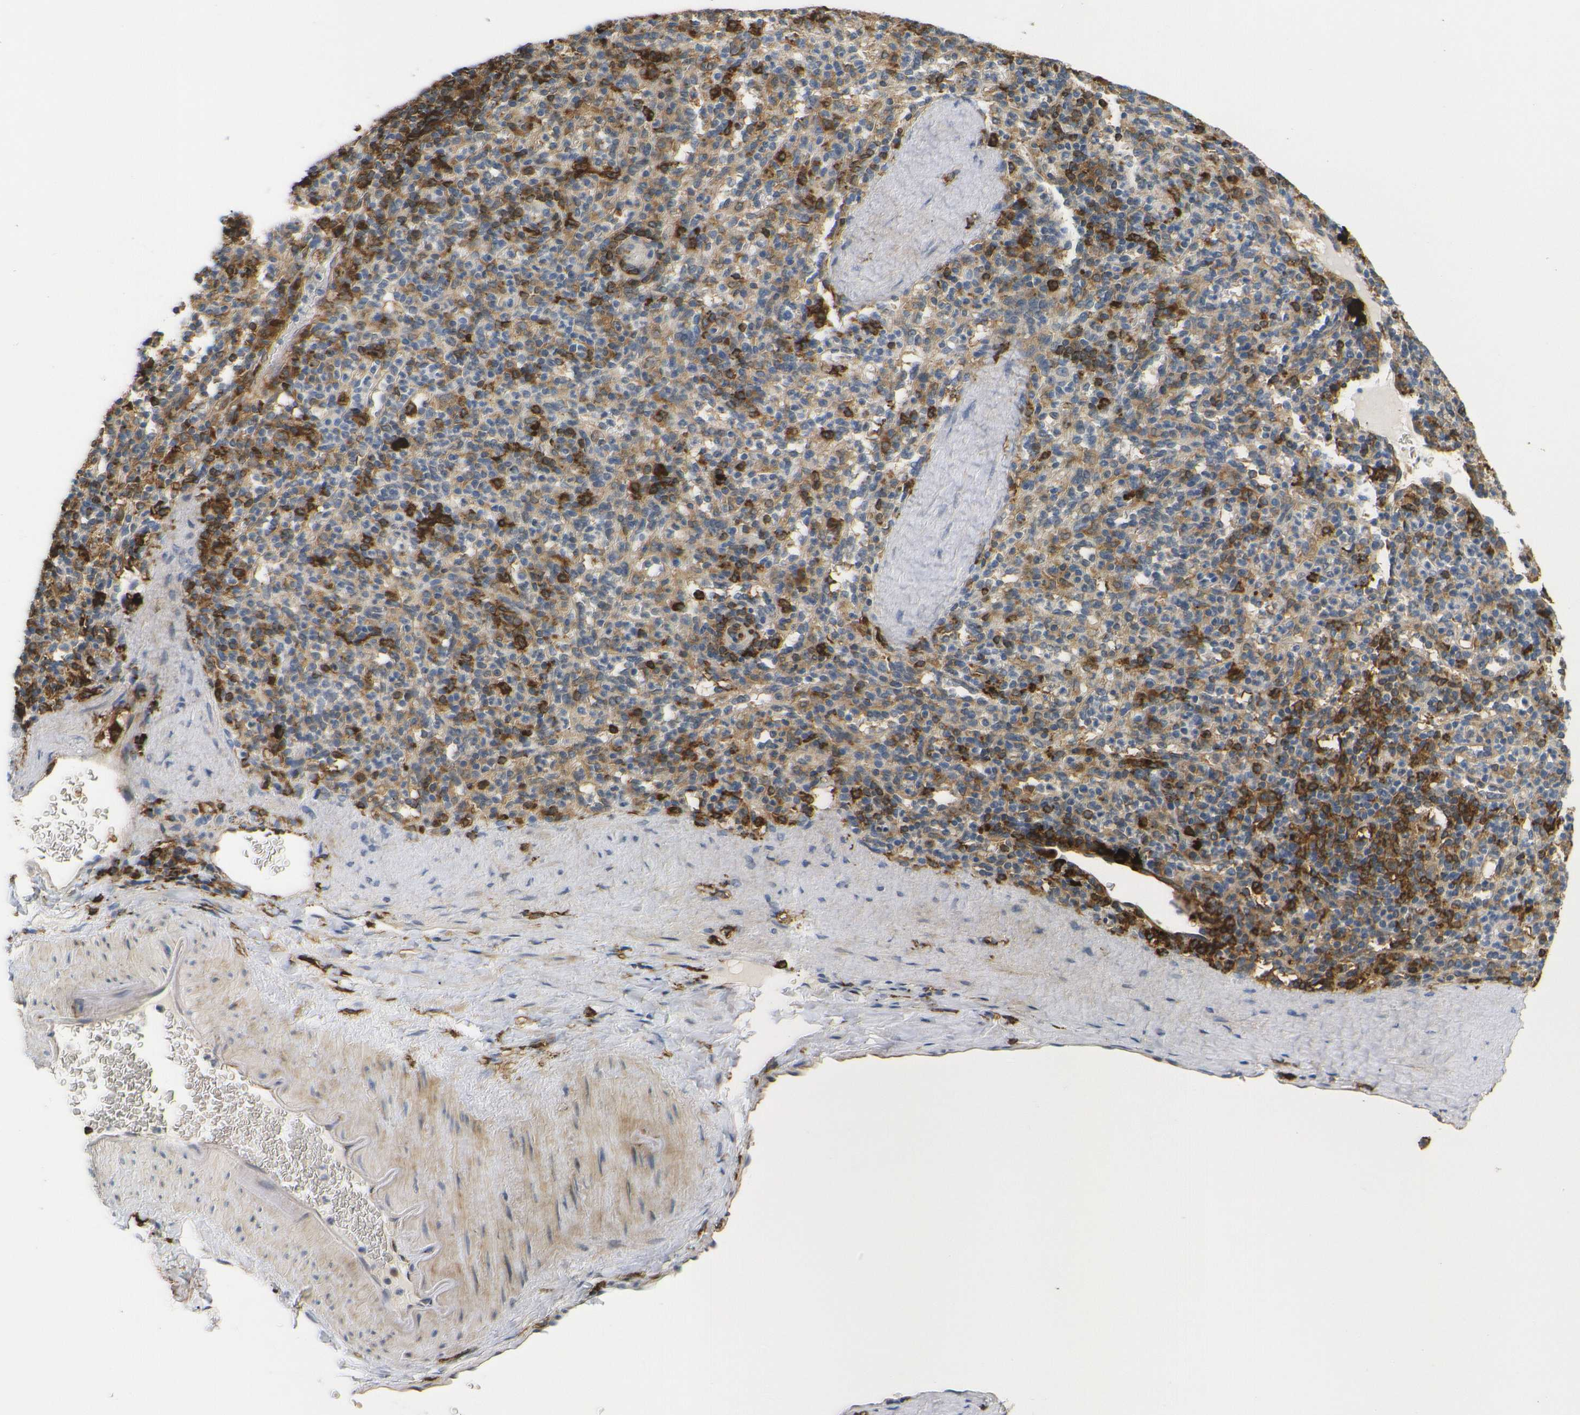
{"staining": {"intensity": "moderate", "quantity": ">75%", "location": "cytoplasmic/membranous"}, "tissue": "spleen", "cell_type": "Cells in red pulp", "image_type": "normal", "snomed": [{"axis": "morphology", "description": "Normal tissue, NOS"}, {"axis": "topography", "description": "Spleen"}], "caption": "Benign spleen demonstrates moderate cytoplasmic/membranous staining in about >75% of cells in red pulp.", "gene": "HLA", "patient": {"sex": "male", "age": 36}}